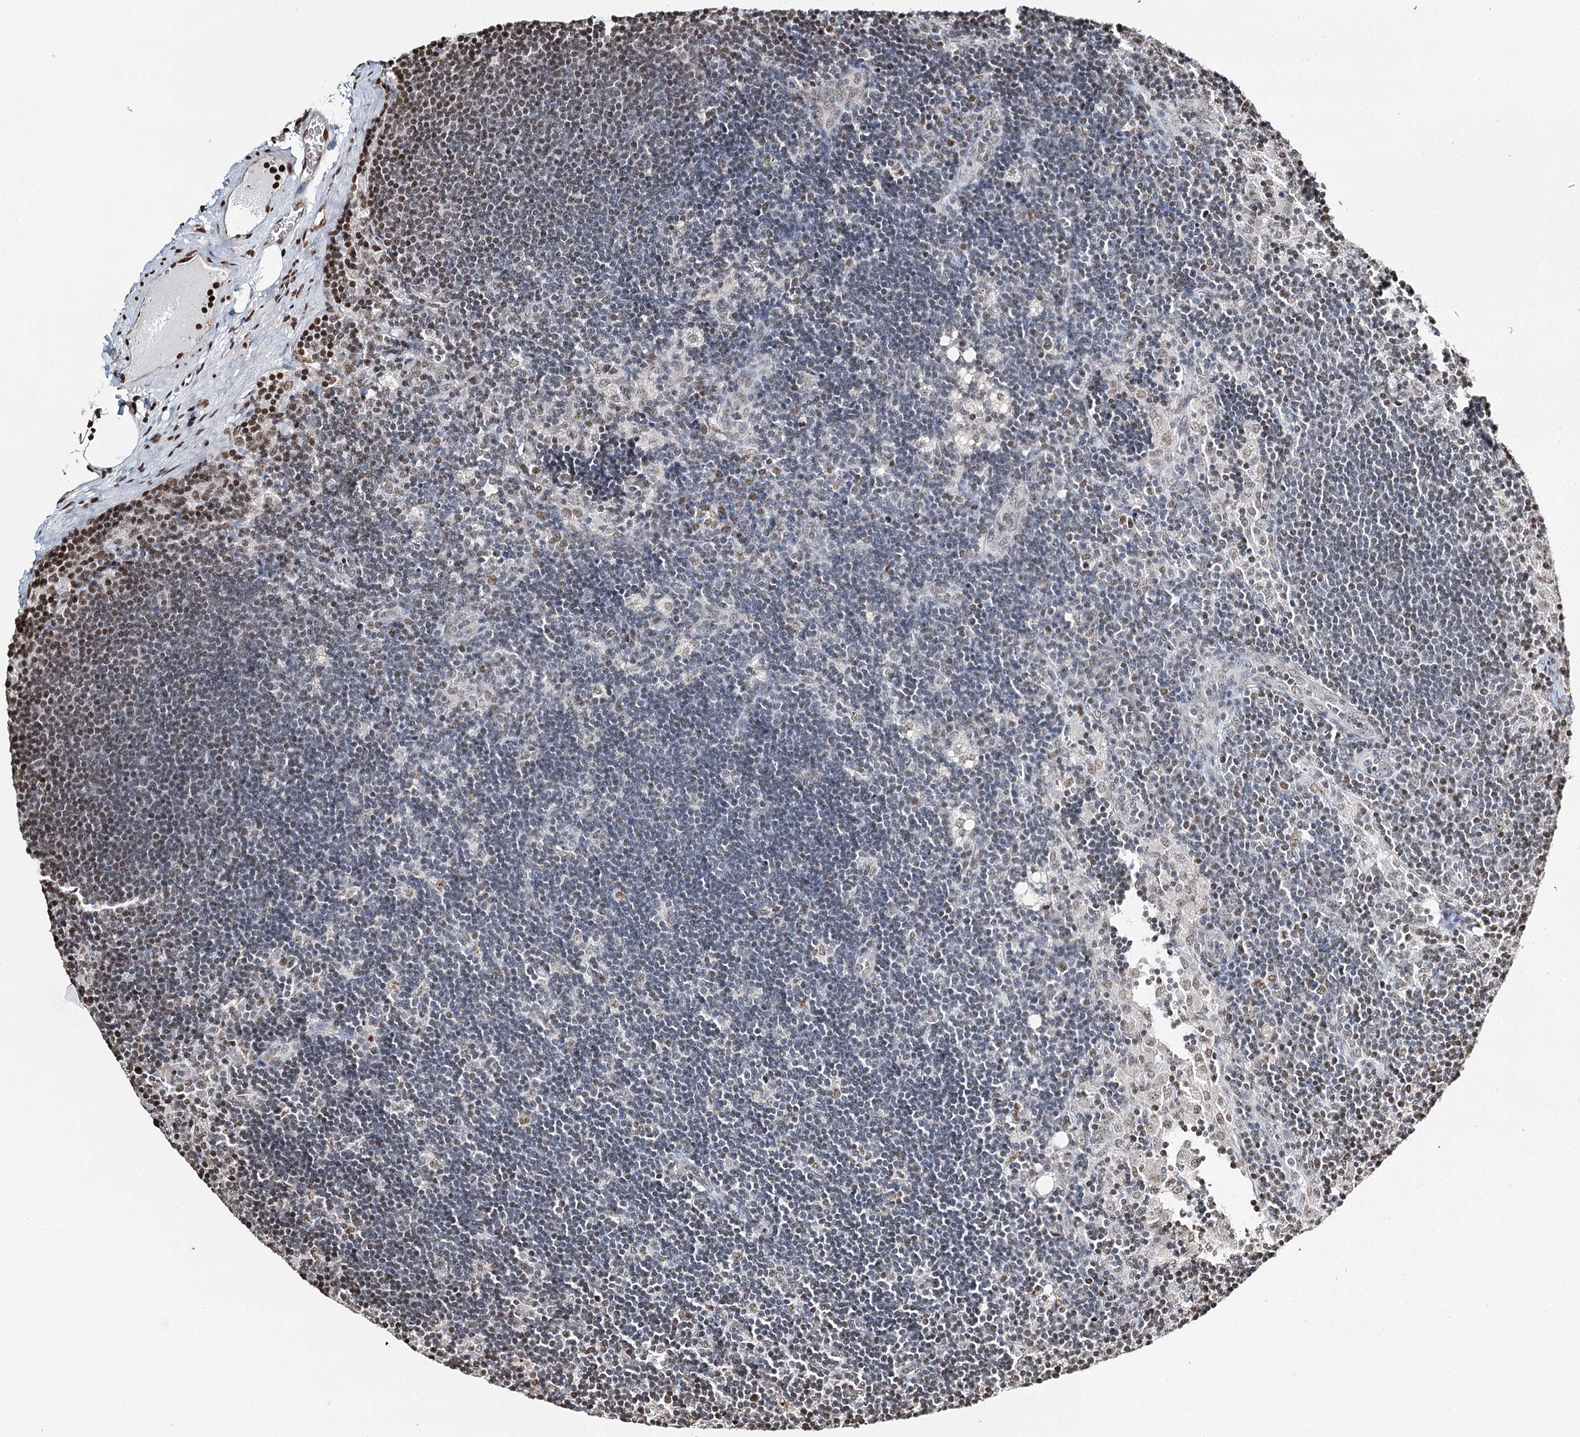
{"staining": {"intensity": "negative", "quantity": "none", "location": "none"}, "tissue": "lymph node", "cell_type": "Germinal center cells", "image_type": "normal", "snomed": [{"axis": "morphology", "description": "Normal tissue, NOS"}, {"axis": "topography", "description": "Lymph node"}], "caption": "The immunohistochemistry micrograph has no significant expression in germinal center cells of lymph node. (Brightfield microscopy of DAB (3,3'-diaminobenzidine) IHC at high magnification).", "gene": "RPS27A", "patient": {"sex": "male", "age": 24}}